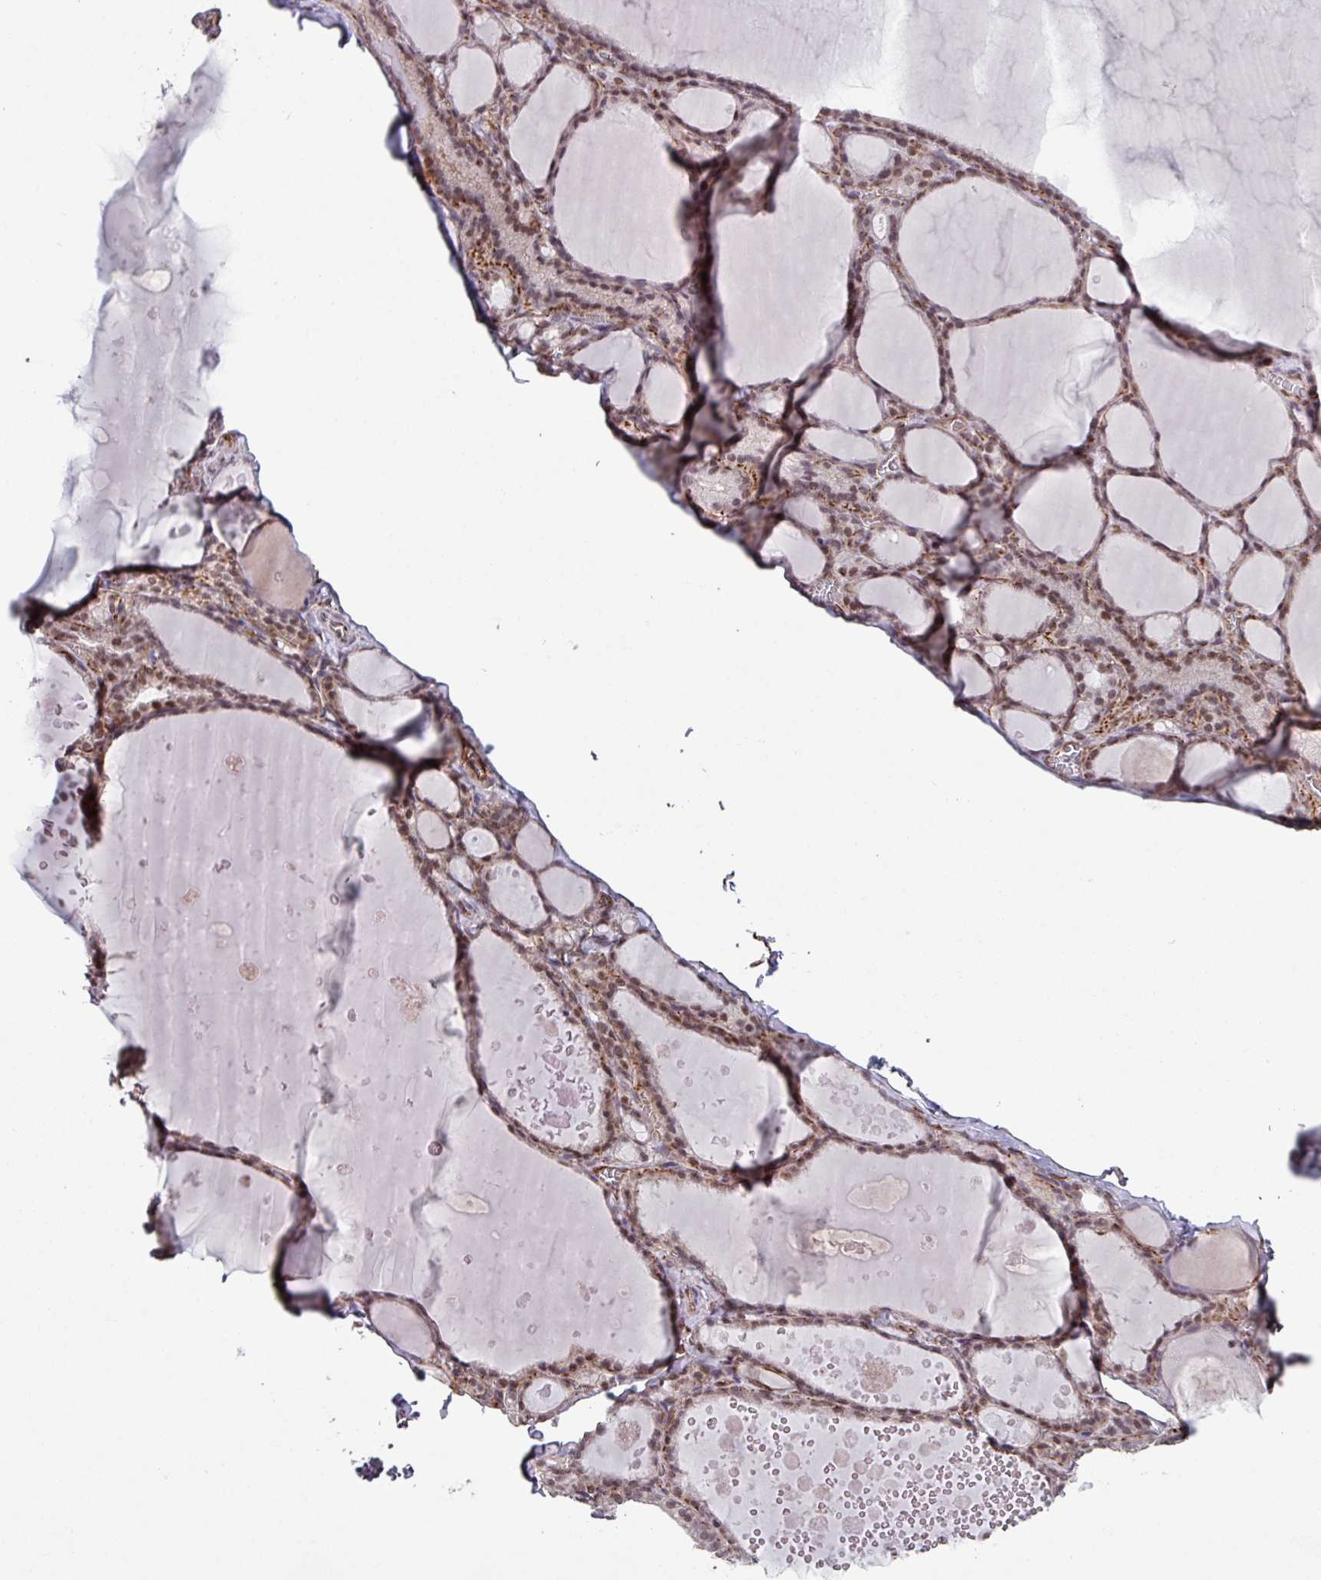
{"staining": {"intensity": "moderate", "quantity": ">75%", "location": "cytoplasmic/membranous,nuclear"}, "tissue": "thyroid gland", "cell_type": "Glandular cells", "image_type": "normal", "snomed": [{"axis": "morphology", "description": "Normal tissue, NOS"}, {"axis": "topography", "description": "Thyroid gland"}], "caption": "Thyroid gland stained with DAB (3,3'-diaminobenzidine) immunohistochemistry (IHC) displays medium levels of moderate cytoplasmic/membranous,nuclear staining in approximately >75% of glandular cells. (Stains: DAB (3,3'-diaminobenzidine) in brown, nuclei in blue, Microscopy: brightfield microscopy at high magnification).", "gene": "CHD3", "patient": {"sex": "male", "age": 56}}